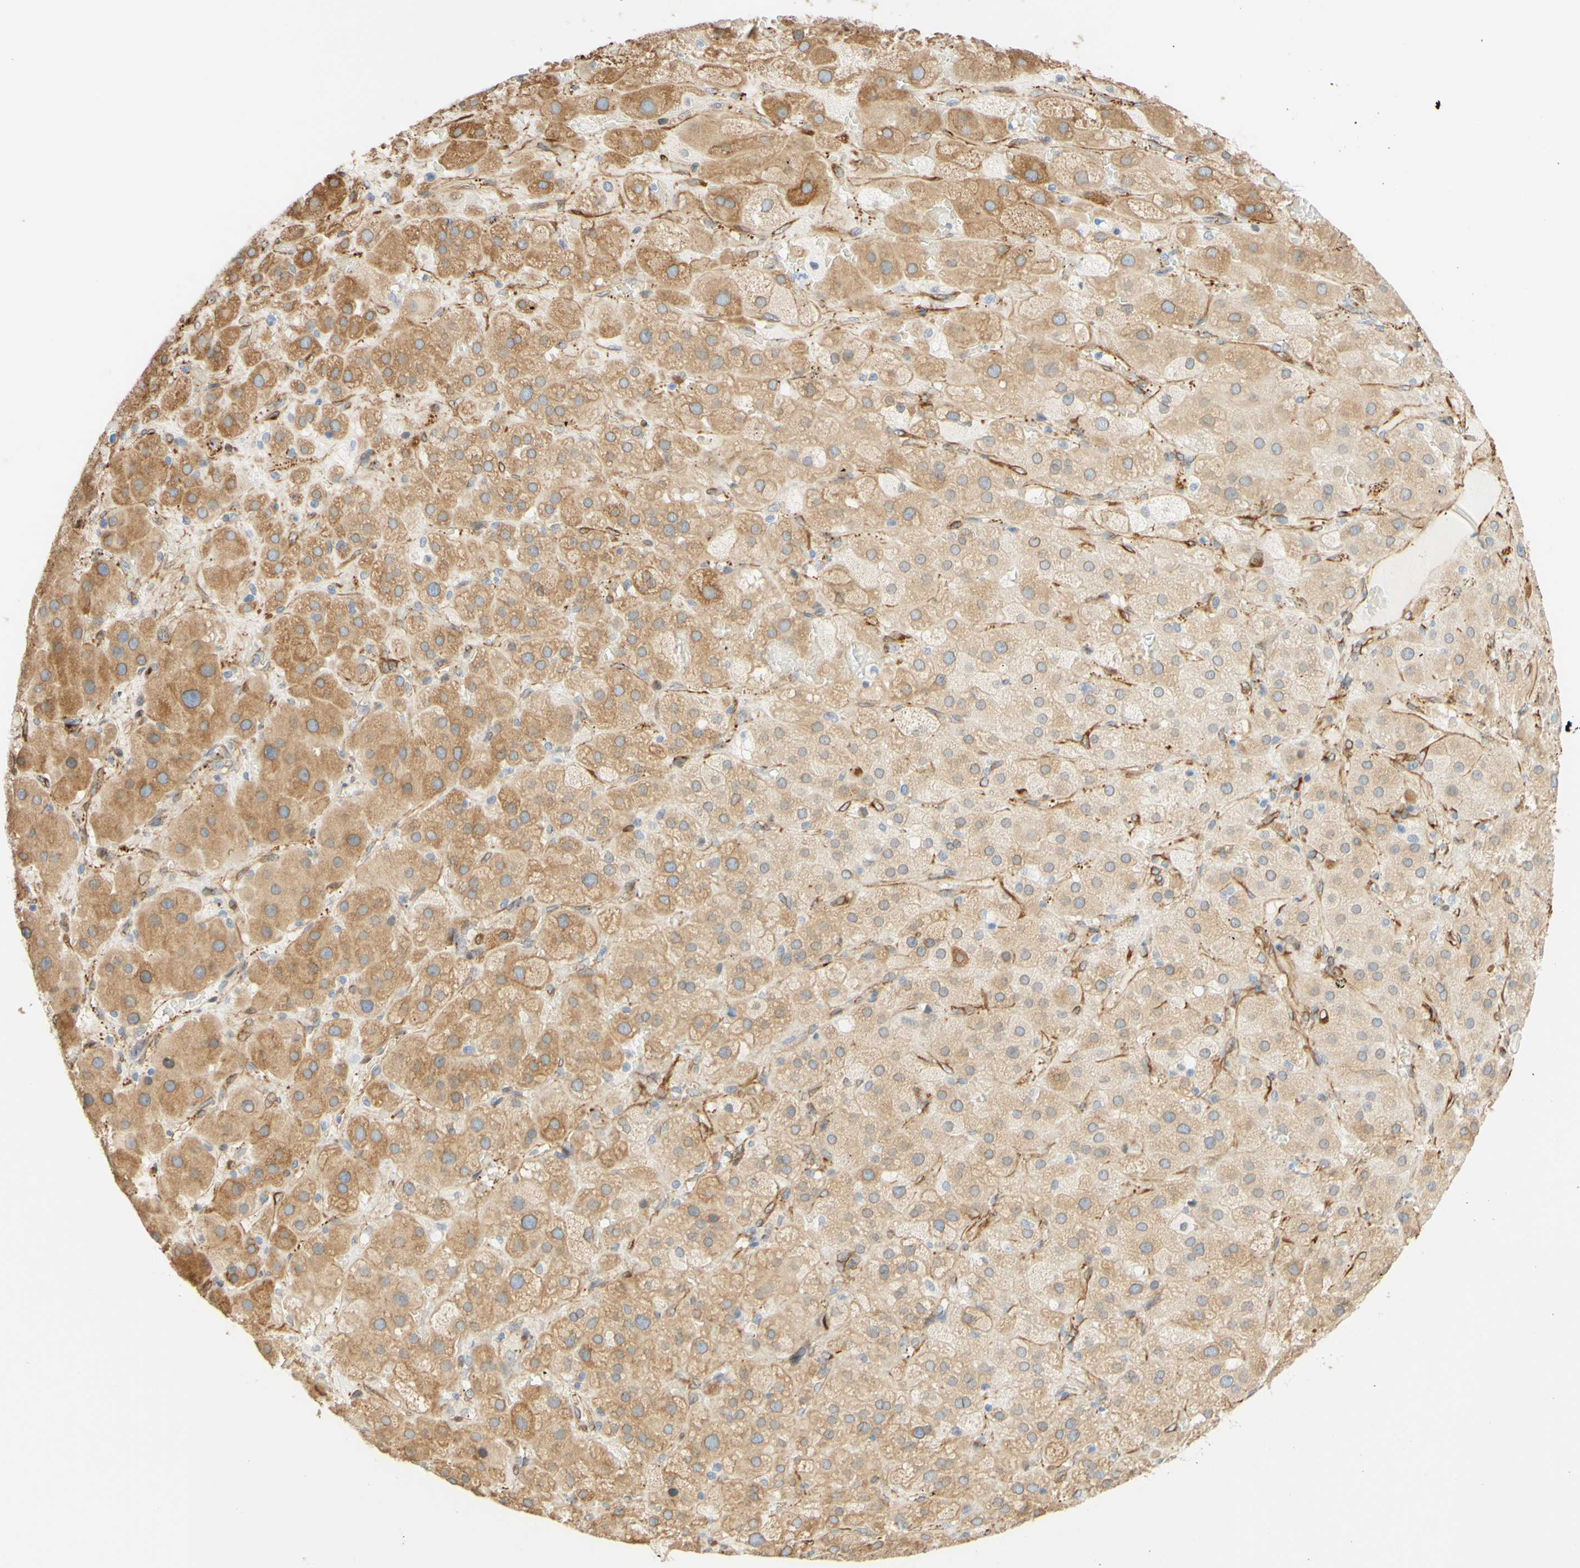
{"staining": {"intensity": "moderate", "quantity": "25%-75%", "location": "cytoplasmic/membranous,nuclear"}, "tissue": "adrenal gland", "cell_type": "Glandular cells", "image_type": "normal", "snomed": [{"axis": "morphology", "description": "Normal tissue, NOS"}, {"axis": "topography", "description": "Adrenal gland"}], "caption": "An IHC image of normal tissue is shown. Protein staining in brown labels moderate cytoplasmic/membranous,nuclear positivity in adrenal gland within glandular cells. (IHC, brightfield microscopy, high magnification).", "gene": "ENDOD1", "patient": {"sex": "female", "age": 47}}